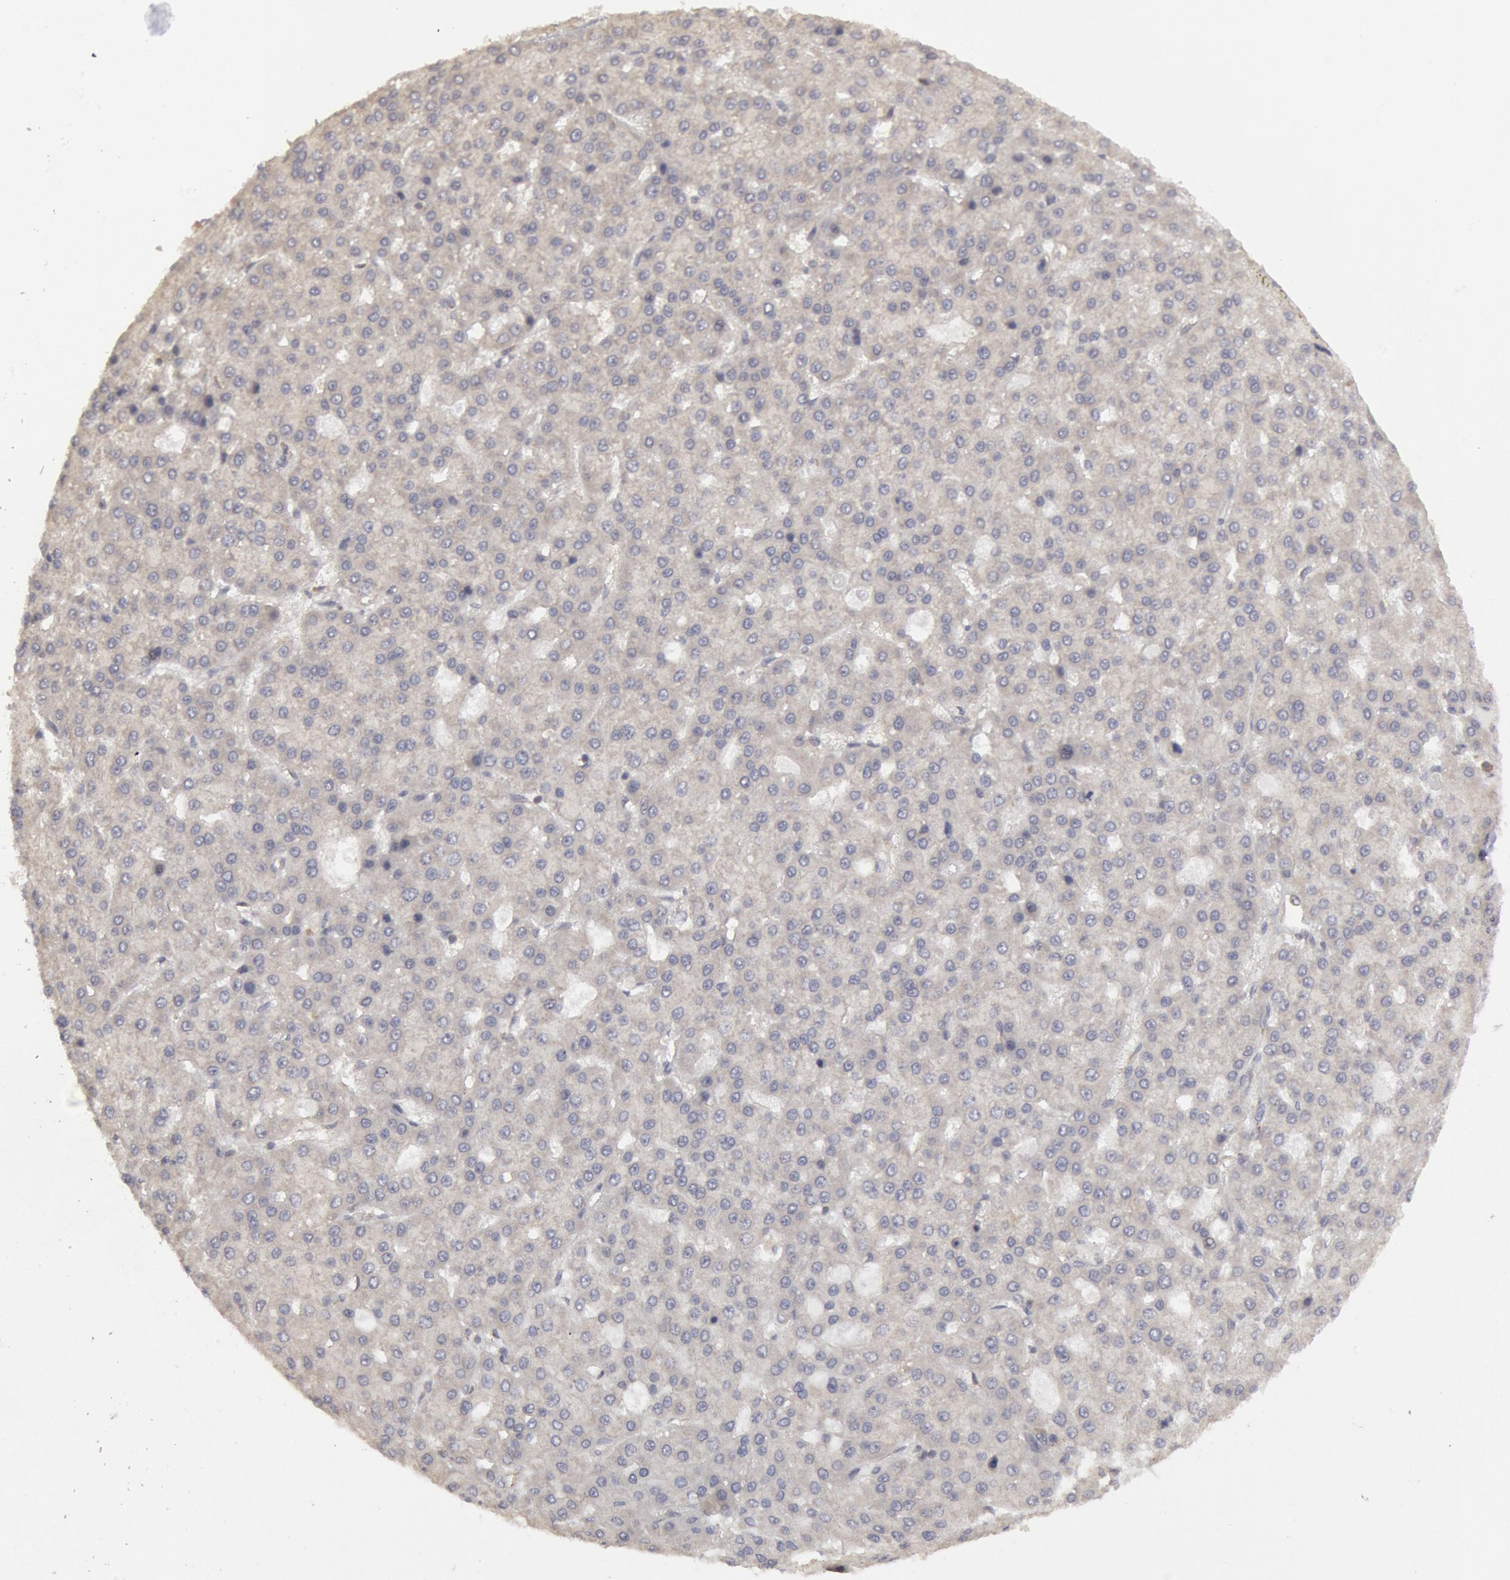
{"staining": {"intensity": "negative", "quantity": "none", "location": "none"}, "tissue": "liver cancer", "cell_type": "Tumor cells", "image_type": "cancer", "snomed": [{"axis": "morphology", "description": "Carcinoma, Hepatocellular, NOS"}, {"axis": "topography", "description": "Liver"}], "caption": "The photomicrograph displays no significant expression in tumor cells of liver cancer (hepatocellular carcinoma).", "gene": "OSBPL8", "patient": {"sex": "male", "age": 47}}